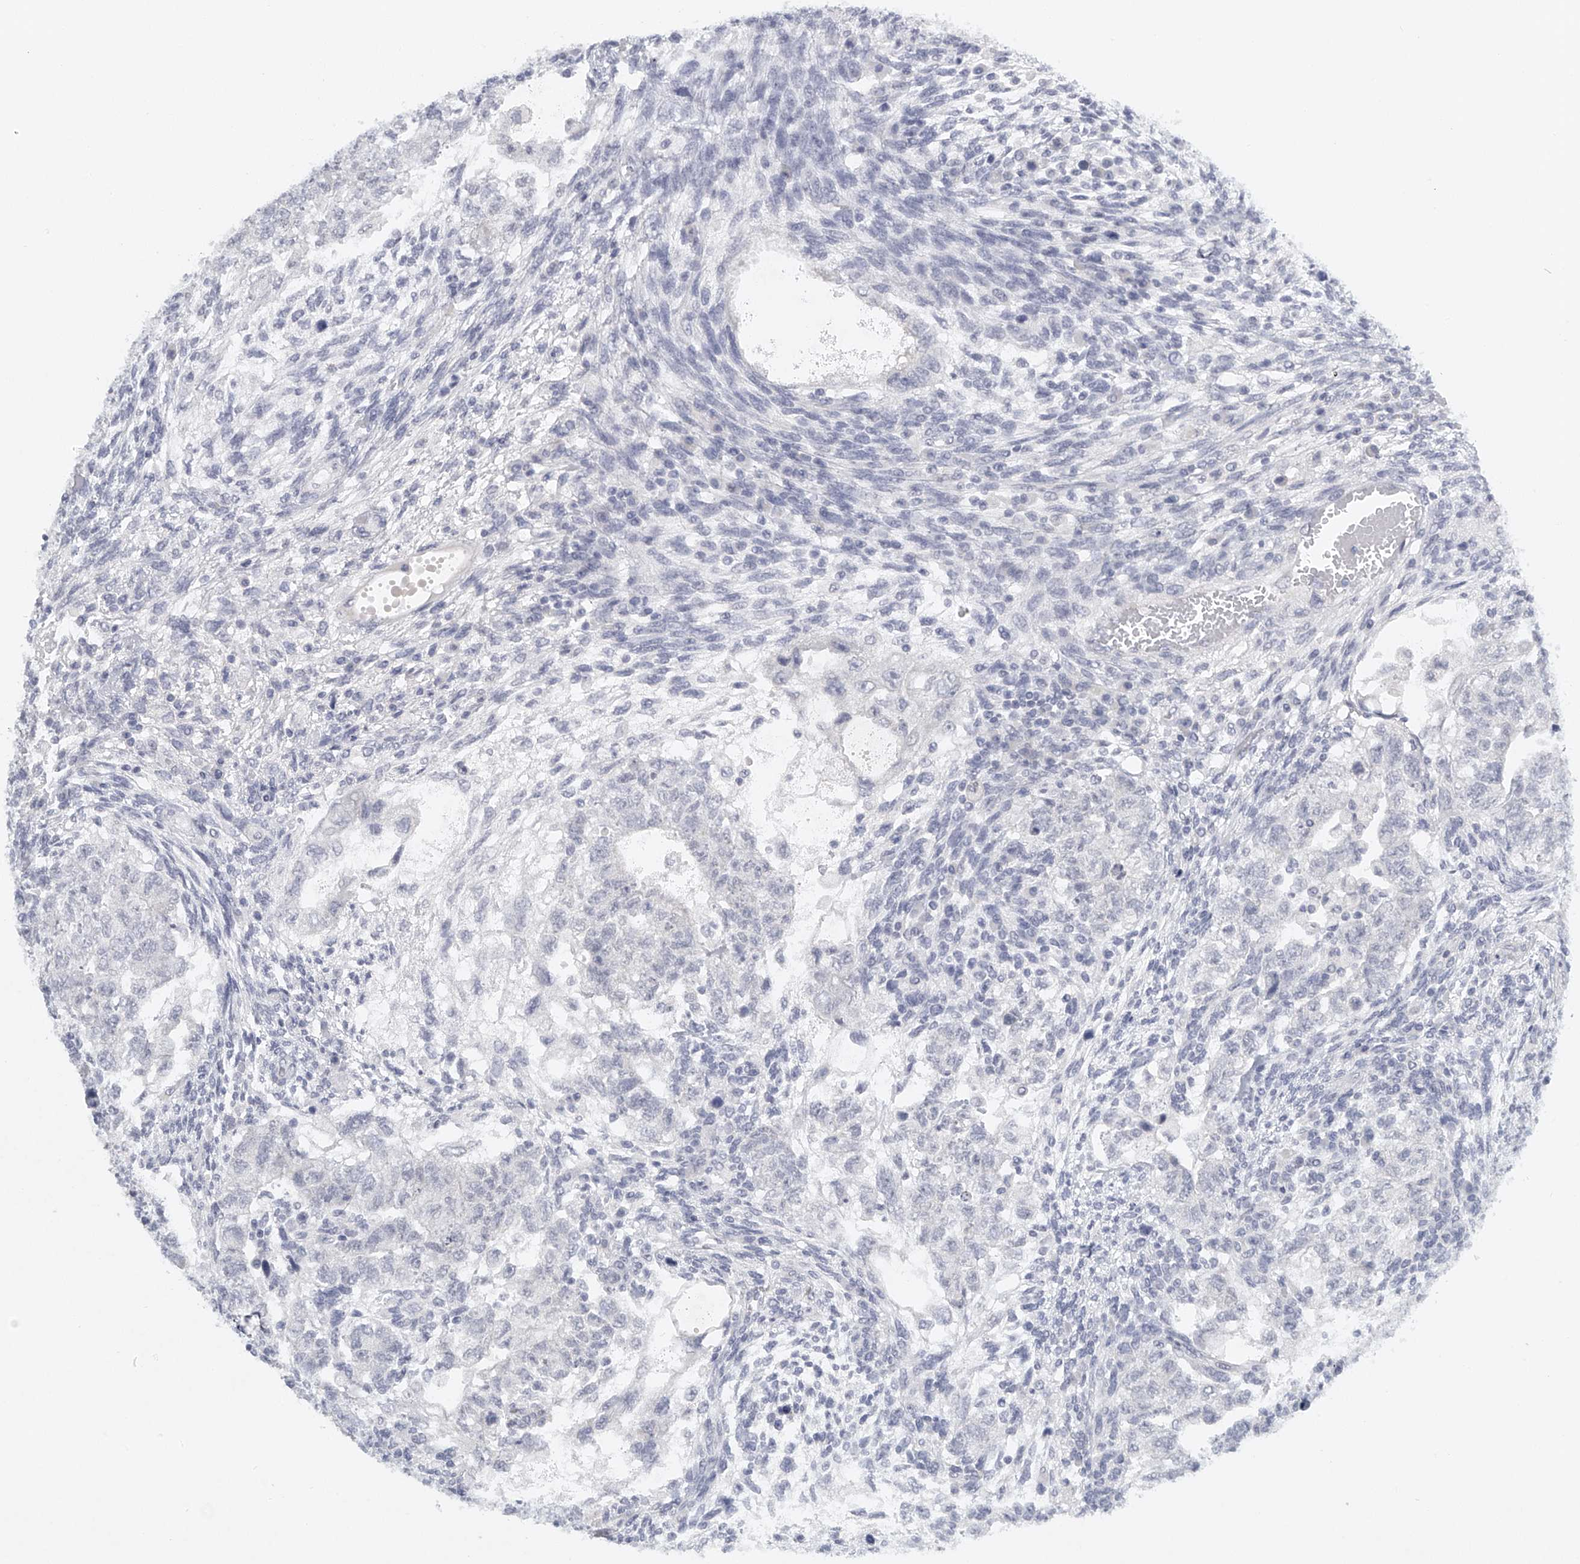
{"staining": {"intensity": "negative", "quantity": "none", "location": "none"}, "tissue": "testis cancer", "cell_type": "Tumor cells", "image_type": "cancer", "snomed": [{"axis": "morphology", "description": "Normal tissue, NOS"}, {"axis": "morphology", "description": "Carcinoma, Embryonal, NOS"}, {"axis": "topography", "description": "Testis"}], "caption": "The photomicrograph displays no staining of tumor cells in testis embryonal carcinoma.", "gene": "FAT2", "patient": {"sex": "male", "age": 36}}